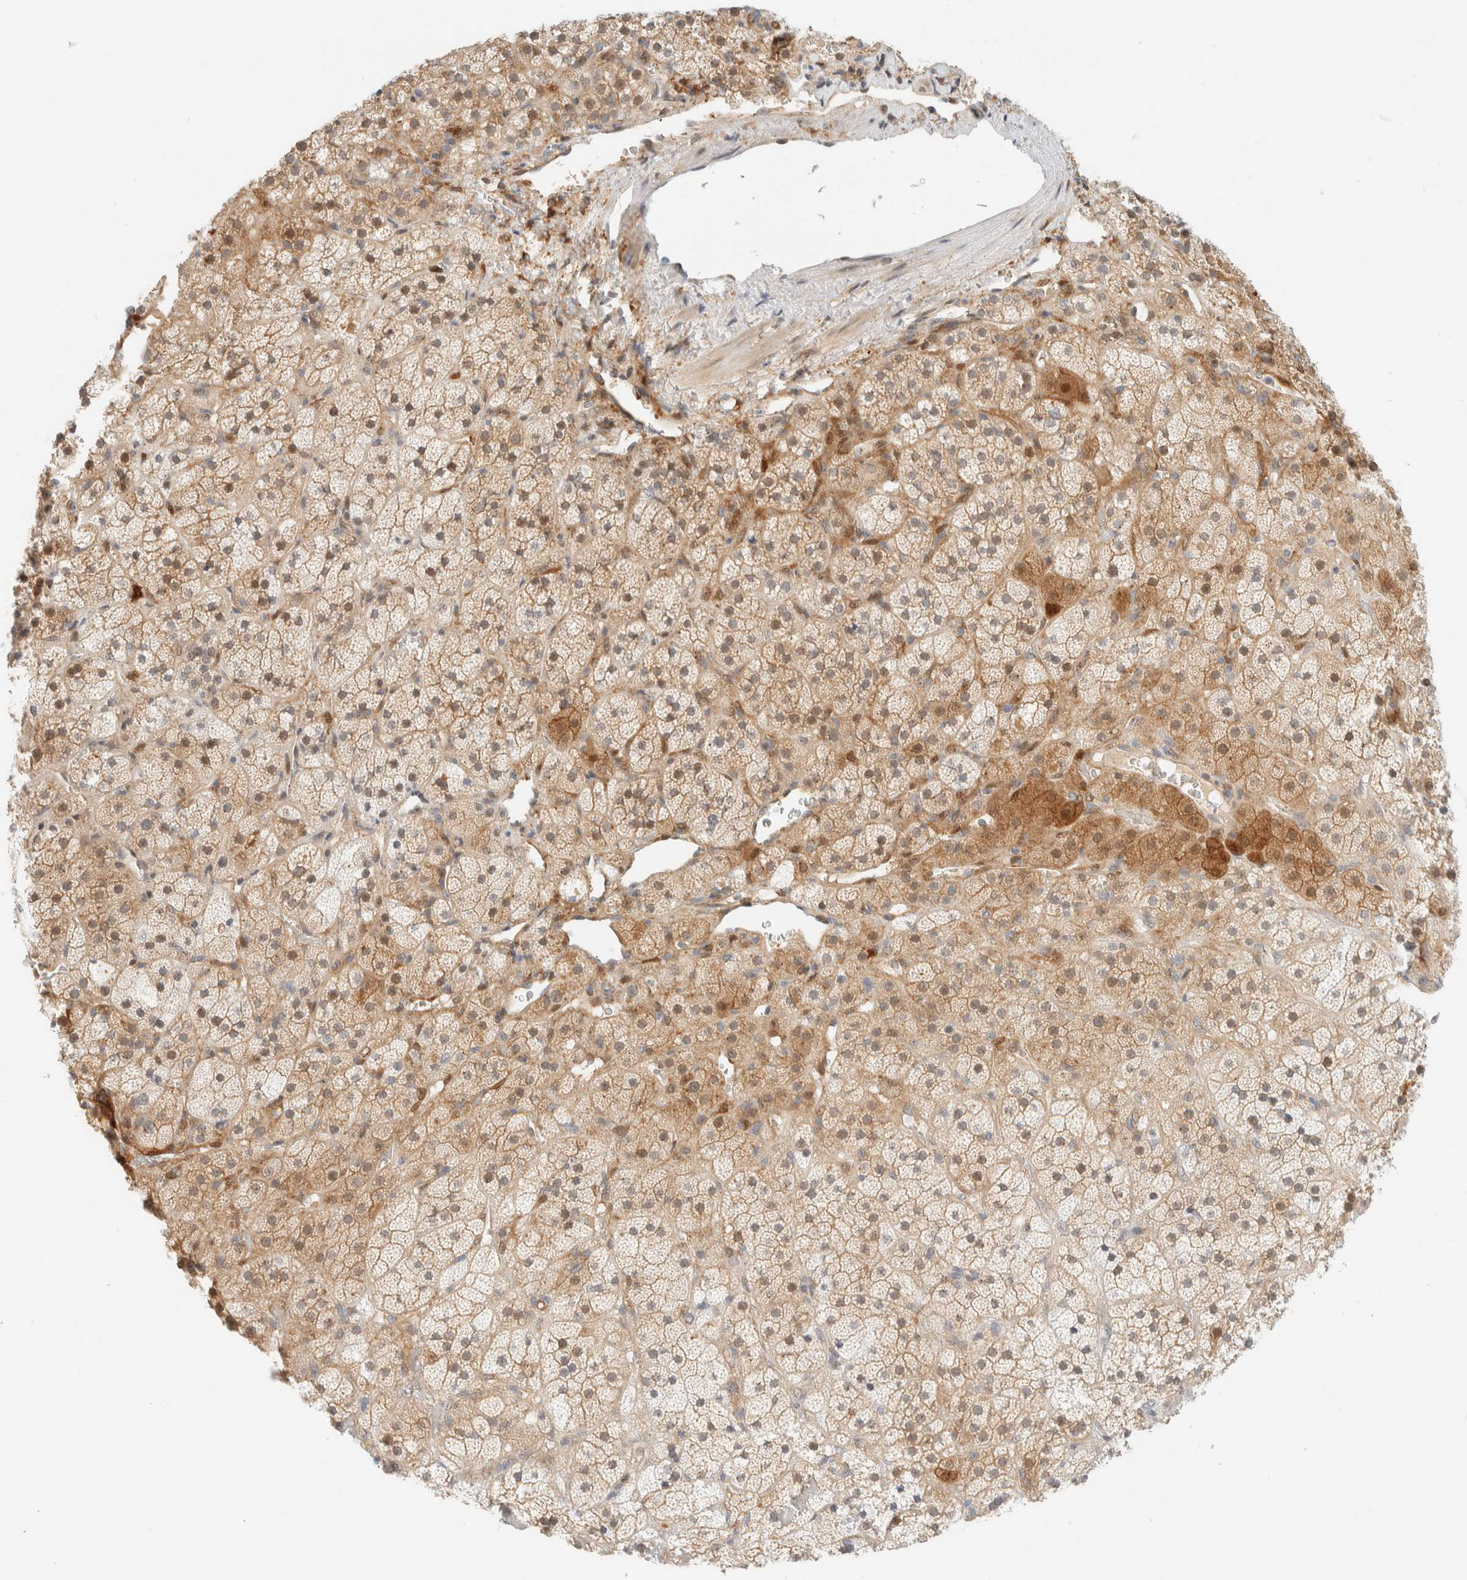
{"staining": {"intensity": "moderate", "quantity": ">75%", "location": "cytoplasmic/membranous"}, "tissue": "adrenal gland", "cell_type": "Glandular cells", "image_type": "normal", "snomed": [{"axis": "morphology", "description": "Normal tissue, NOS"}, {"axis": "topography", "description": "Adrenal gland"}], "caption": "High-power microscopy captured an IHC photomicrograph of normal adrenal gland, revealing moderate cytoplasmic/membranous positivity in about >75% of glandular cells.", "gene": "PCYT2", "patient": {"sex": "male", "age": 57}}